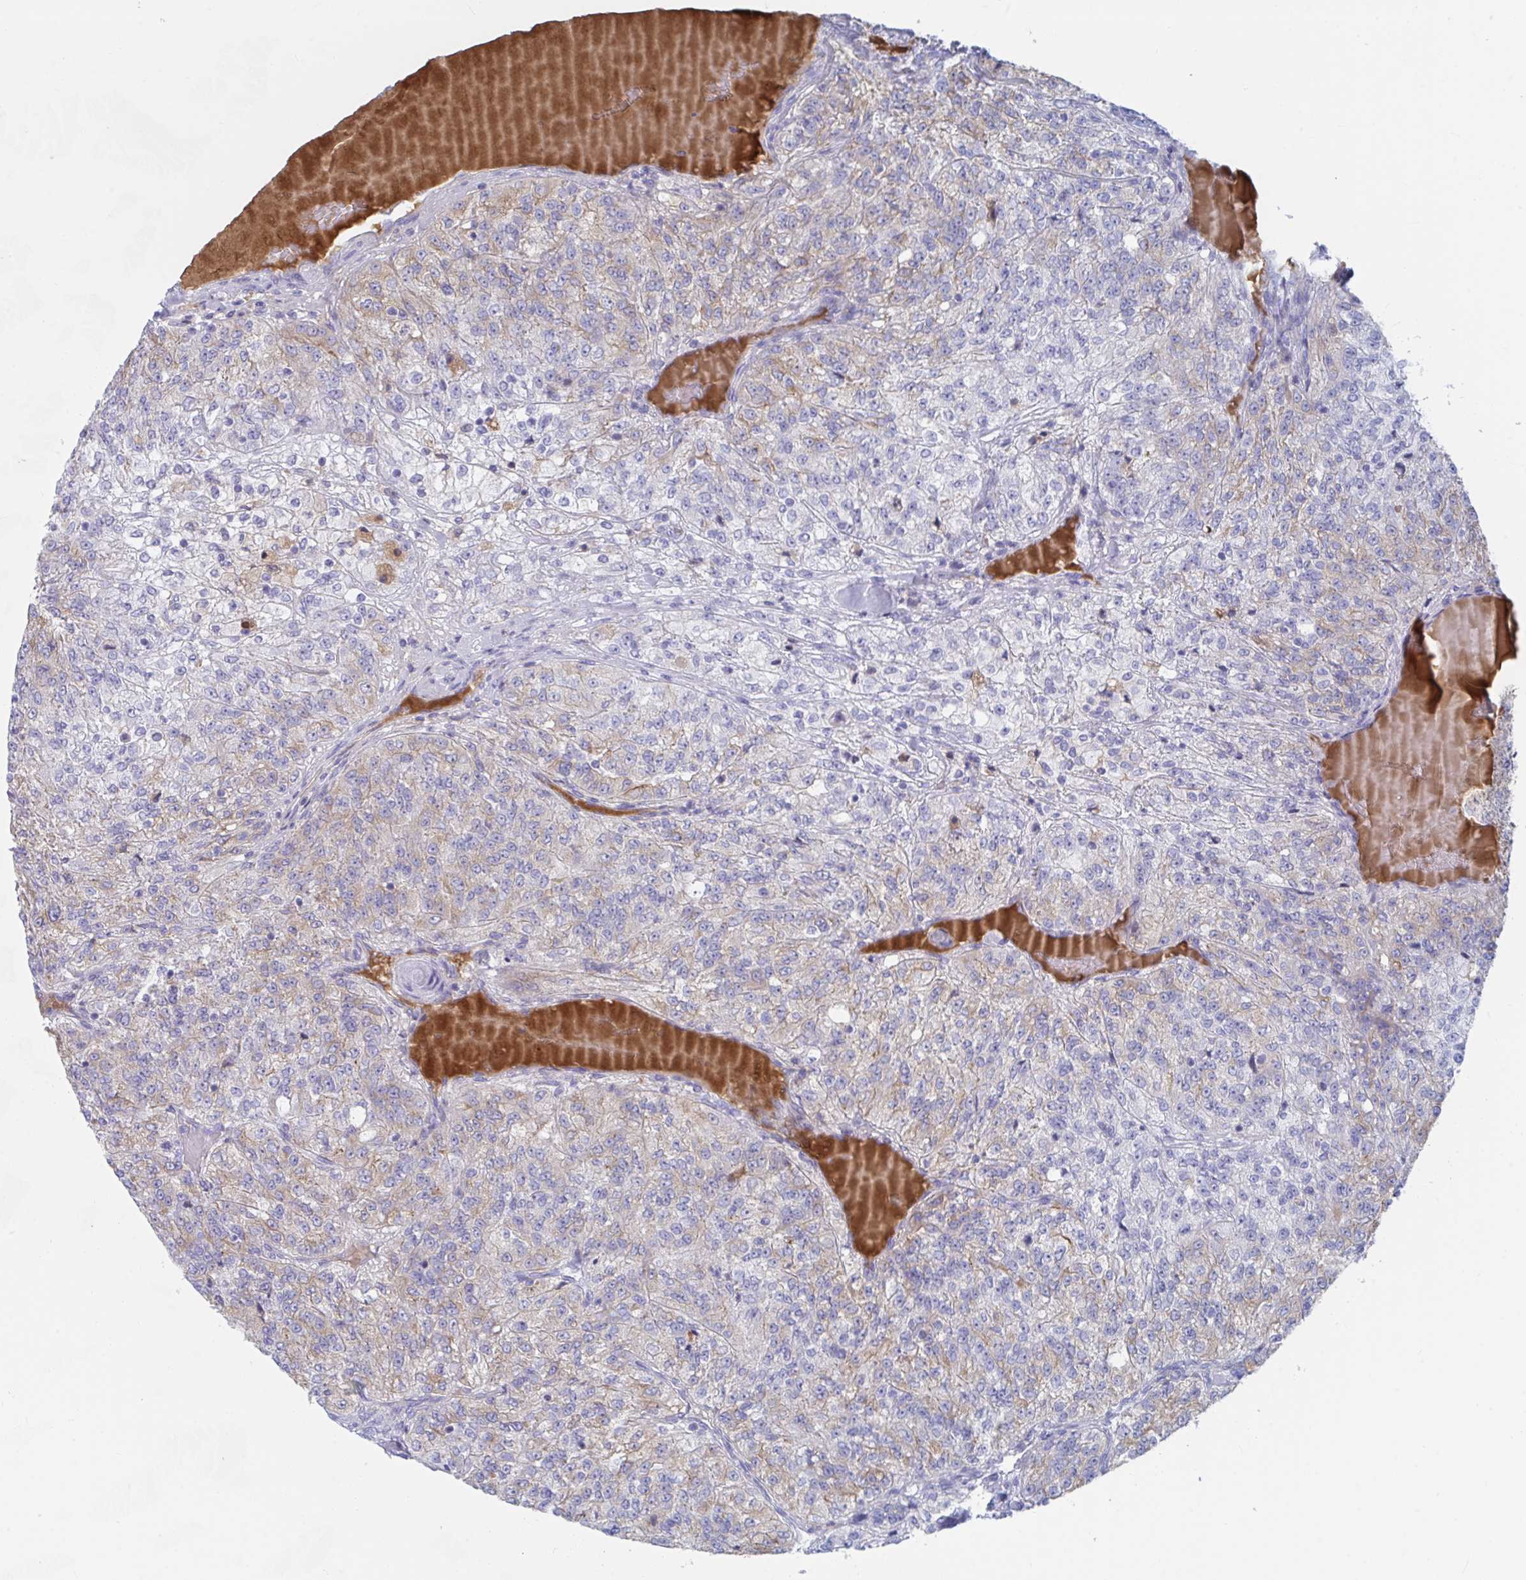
{"staining": {"intensity": "weak", "quantity": "<25%", "location": "cytoplasmic/membranous"}, "tissue": "renal cancer", "cell_type": "Tumor cells", "image_type": "cancer", "snomed": [{"axis": "morphology", "description": "Adenocarcinoma, NOS"}, {"axis": "topography", "description": "Kidney"}], "caption": "Renal cancer was stained to show a protein in brown. There is no significant staining in tumor cells. (Brightfield microscopy of DAB IHC at high magnification).", "gene": "TNFAIP6", "patient": {"sex": "female", "age": 63}}